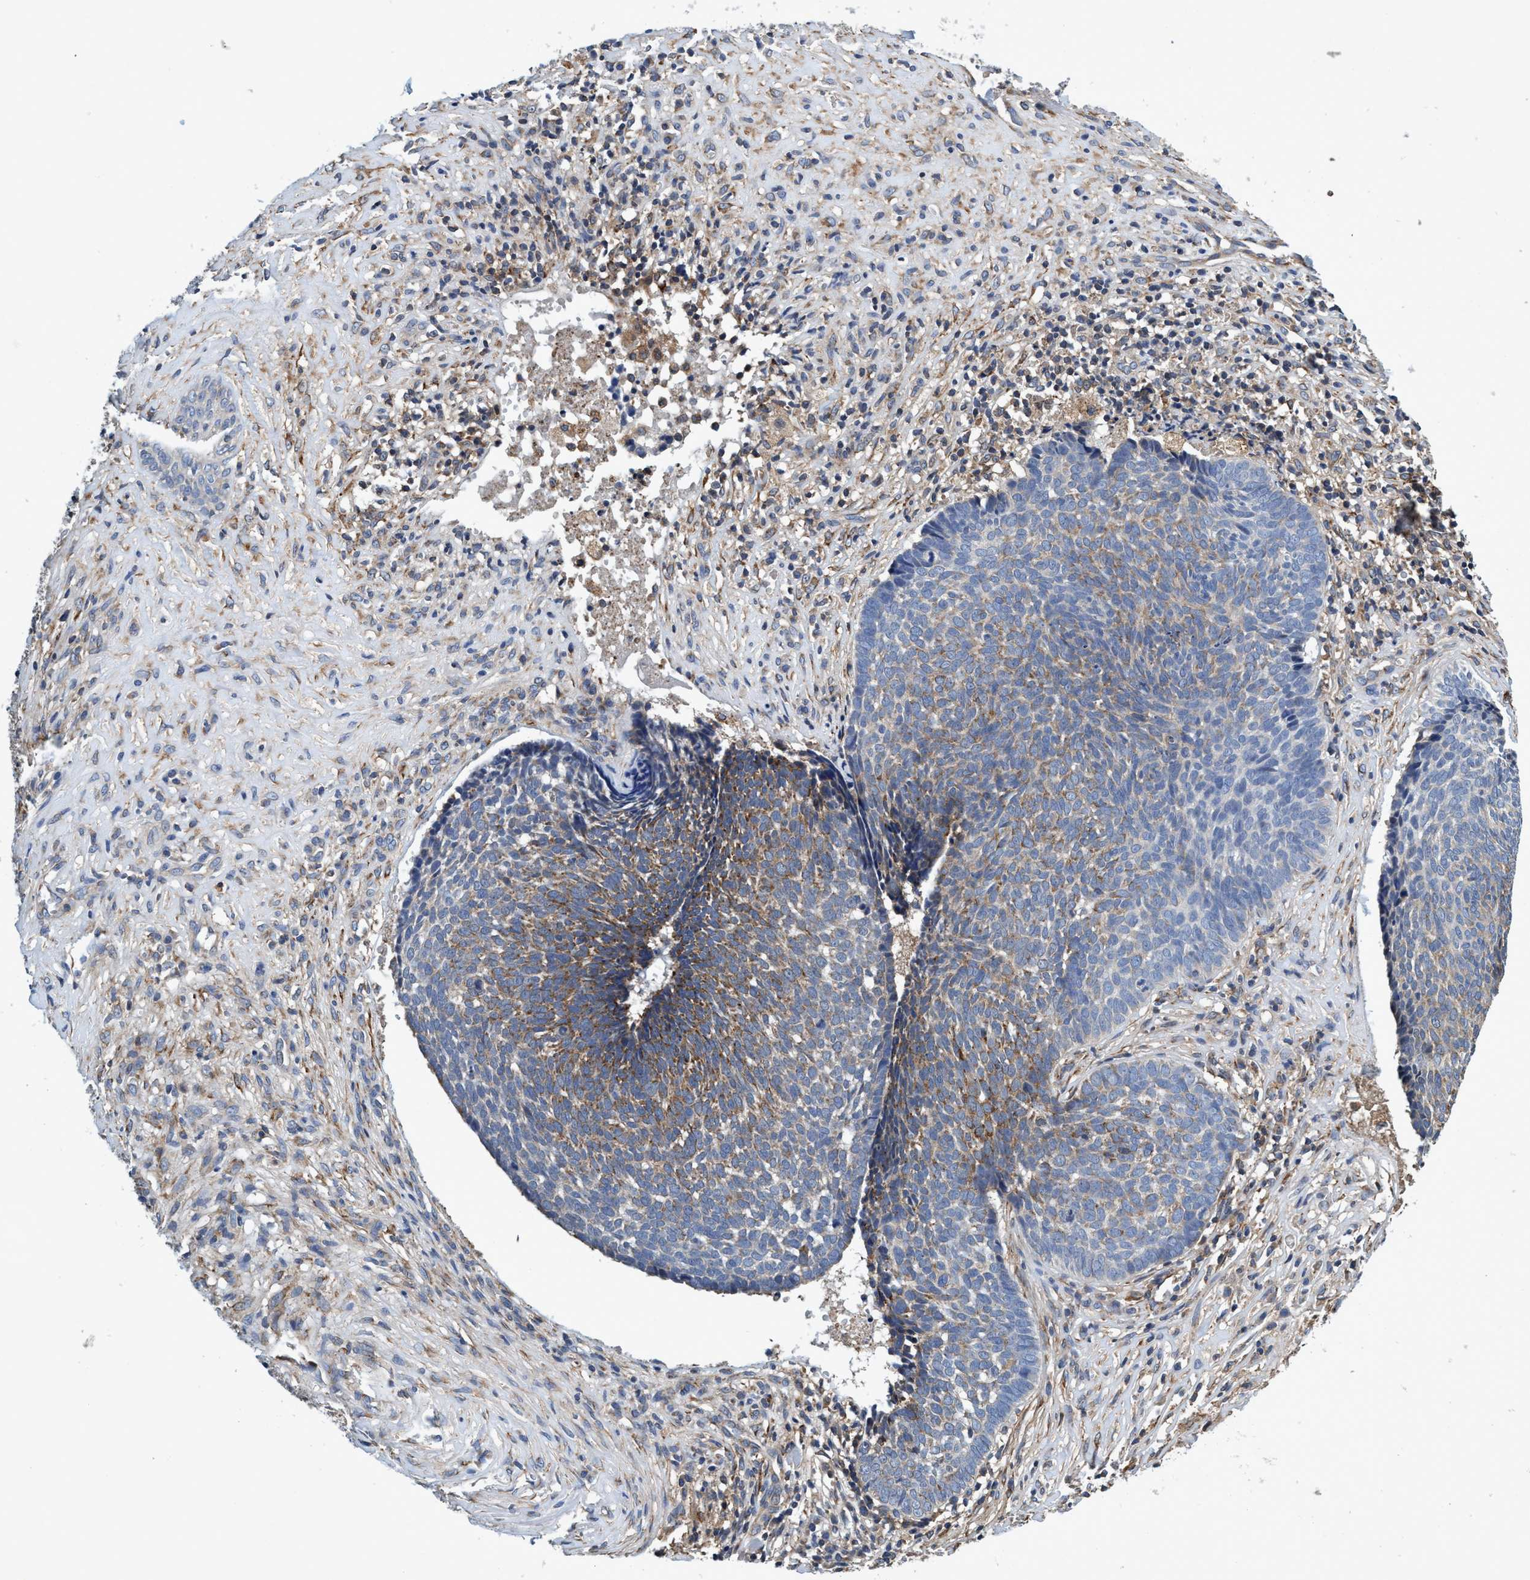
{"staining": {"intensity": "moderate", "quantity": "25%-75%", "location": "cytoplasmic/membranous"}, "tissue": "skin cancer", "cell_type": "Tumor cells", "image_type": "cancer", "snomed": [{"axis": "morphology", "description": "Basal cell carcinoma"}, {"axis": "topography", "description": "Skin"}], "caption": "IHC histopathology image of neoplastic tissue: skin cancer (basal cell carcinoma) stained using IHC displays medium levels of moderate protein expression localized specifically in the cytoplasmic/membranous of tumor cells, appearing as a cytoplasmic/membranous brown color.", "gene": "CALCOCO2", "patient": {"sex": "male", "age": 84}}